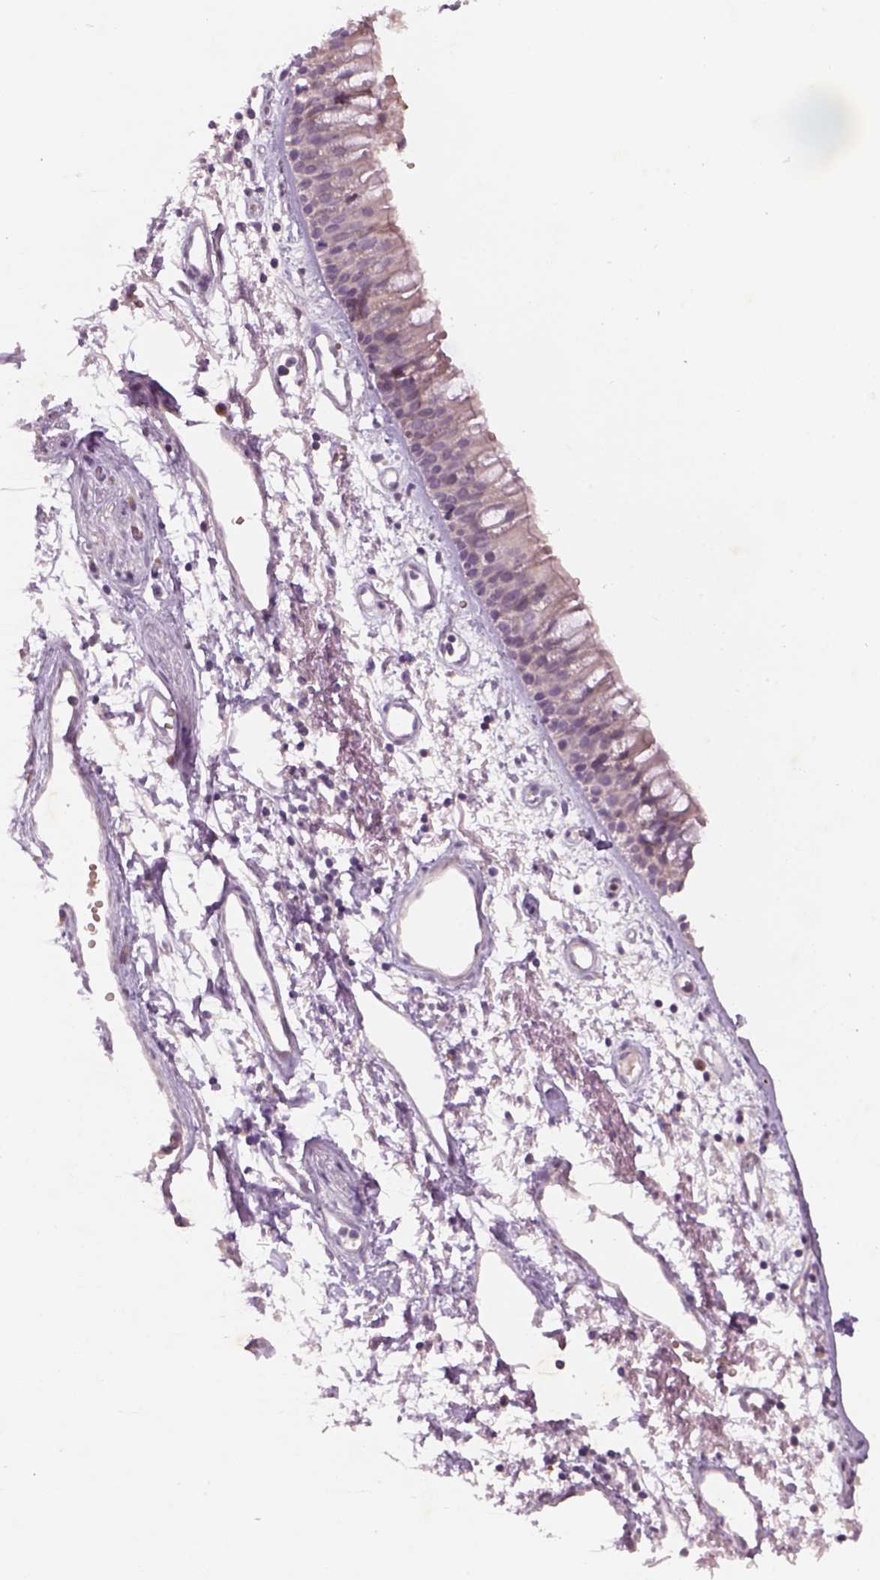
{"staining": {"intensity": "negative", "quantity": "none", "location": "none"}, "tissue": "bronchus", "cell_type": "Respiratory epithelial cells", "image_type": "normal", "snomed": [{"axis": "morphology", "description": "Normal tissue, NOS"}, {"axis": "morphology", "description": "Squamous cell carcinoma, NOS"}, {"axis": "topography", "description": "Cartilage tissue"}, {"axis": "topography", "description": "Bronchus"}, {"axis": "topography", "description": "Lung"}], "caption": "The image exhibits no staining of respiratory epithelial cells in normal bronchus. (Immunohistochemistry (ihc), brightfield microscopy, high magnification).", "gene": "GDNF", "patient": {"sex": "male", "age": 66}}